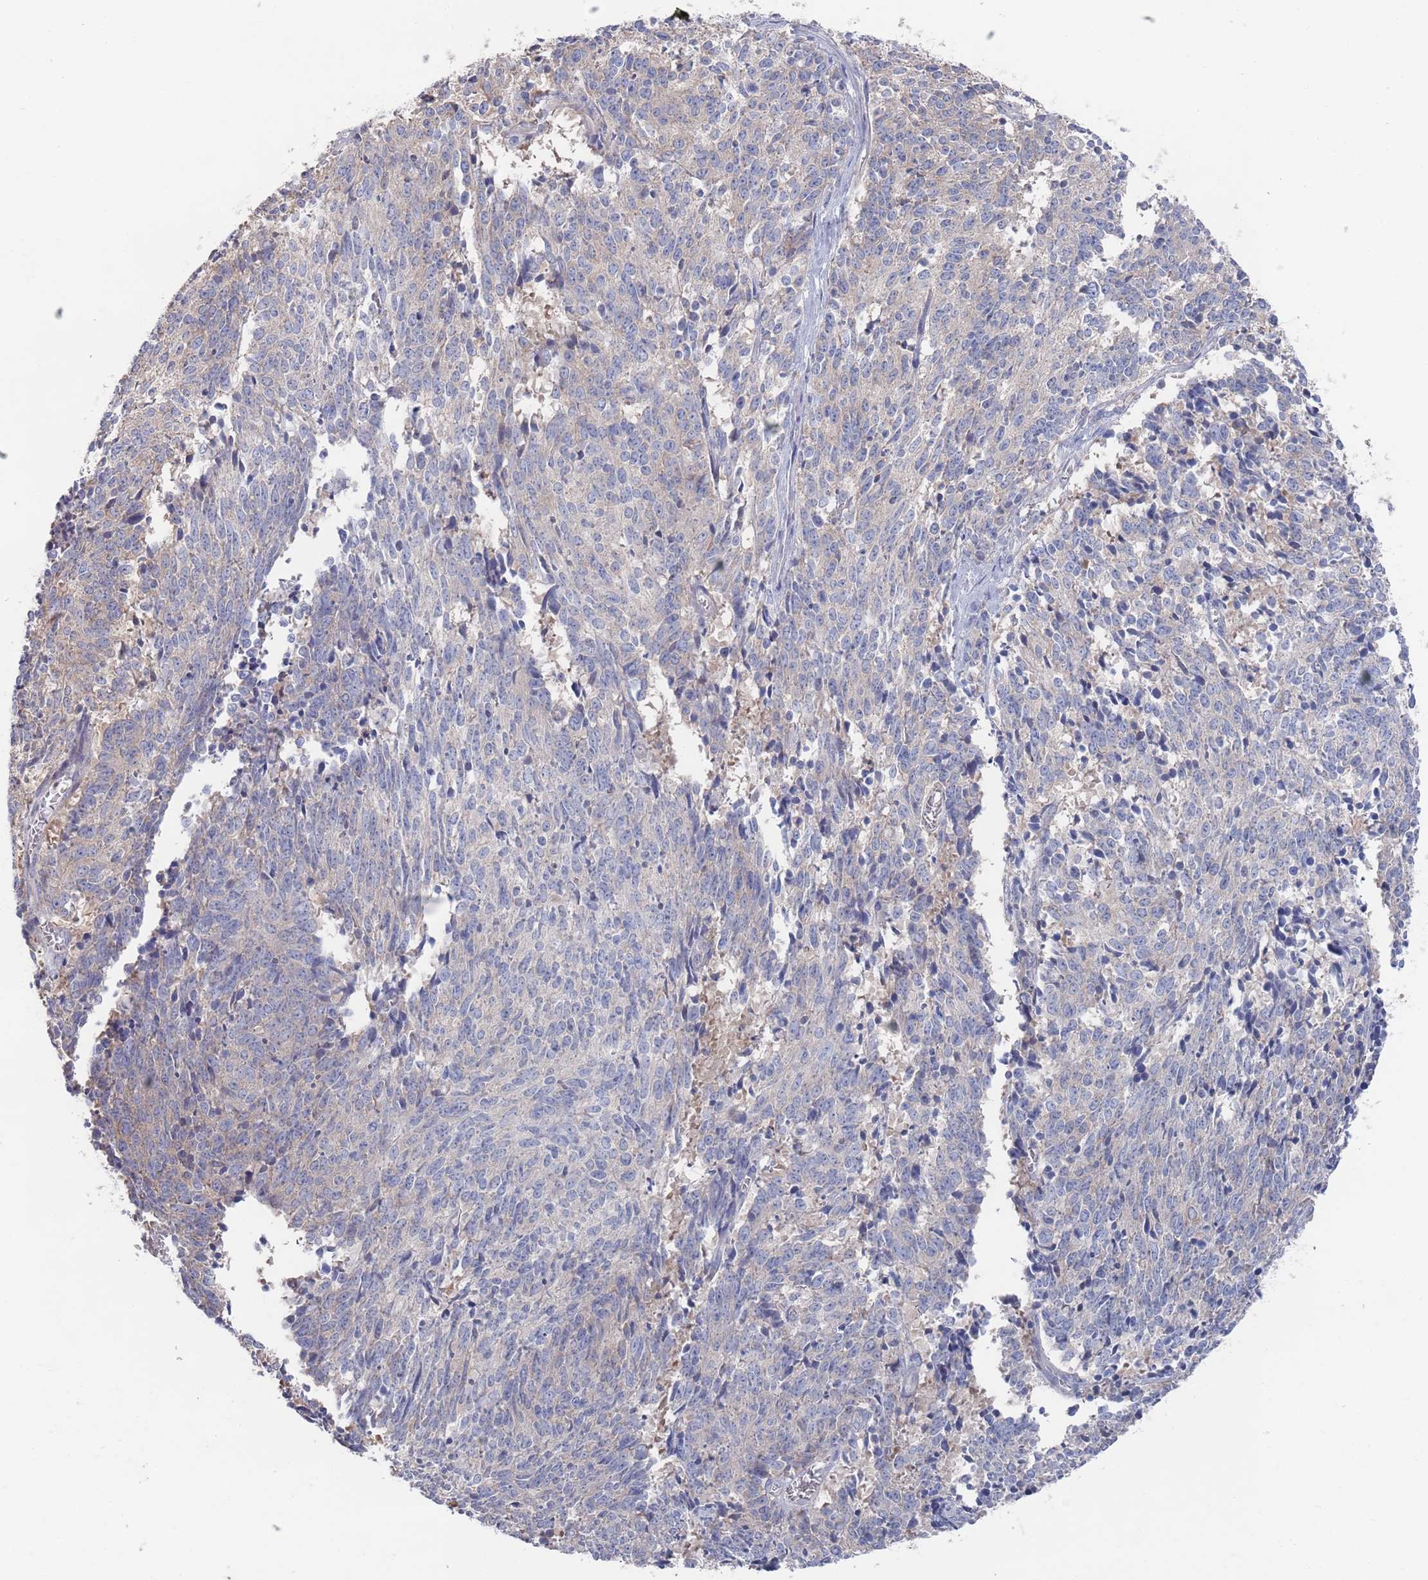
{"staining": {"intensity": "weak", "quantity": "<25%", "location": "cytoplasmic/membranous"}, "tissue": "cervical cancer", "cell_type": "Tumor cells", "image_type": "cancer", "snomed": [{"axis": "morphology", "description": "Squamous cell carcinoma, NOS"}, {"axis": "topography", "description": "Cervix"}], "caption": "Human cervical cancer (squamous cell carcinoma) stained for a protein using IHC demonstrates no expression in tumor cells.", "gene": "TMCO3", "patient": {"sex": "female", "age": 29}}